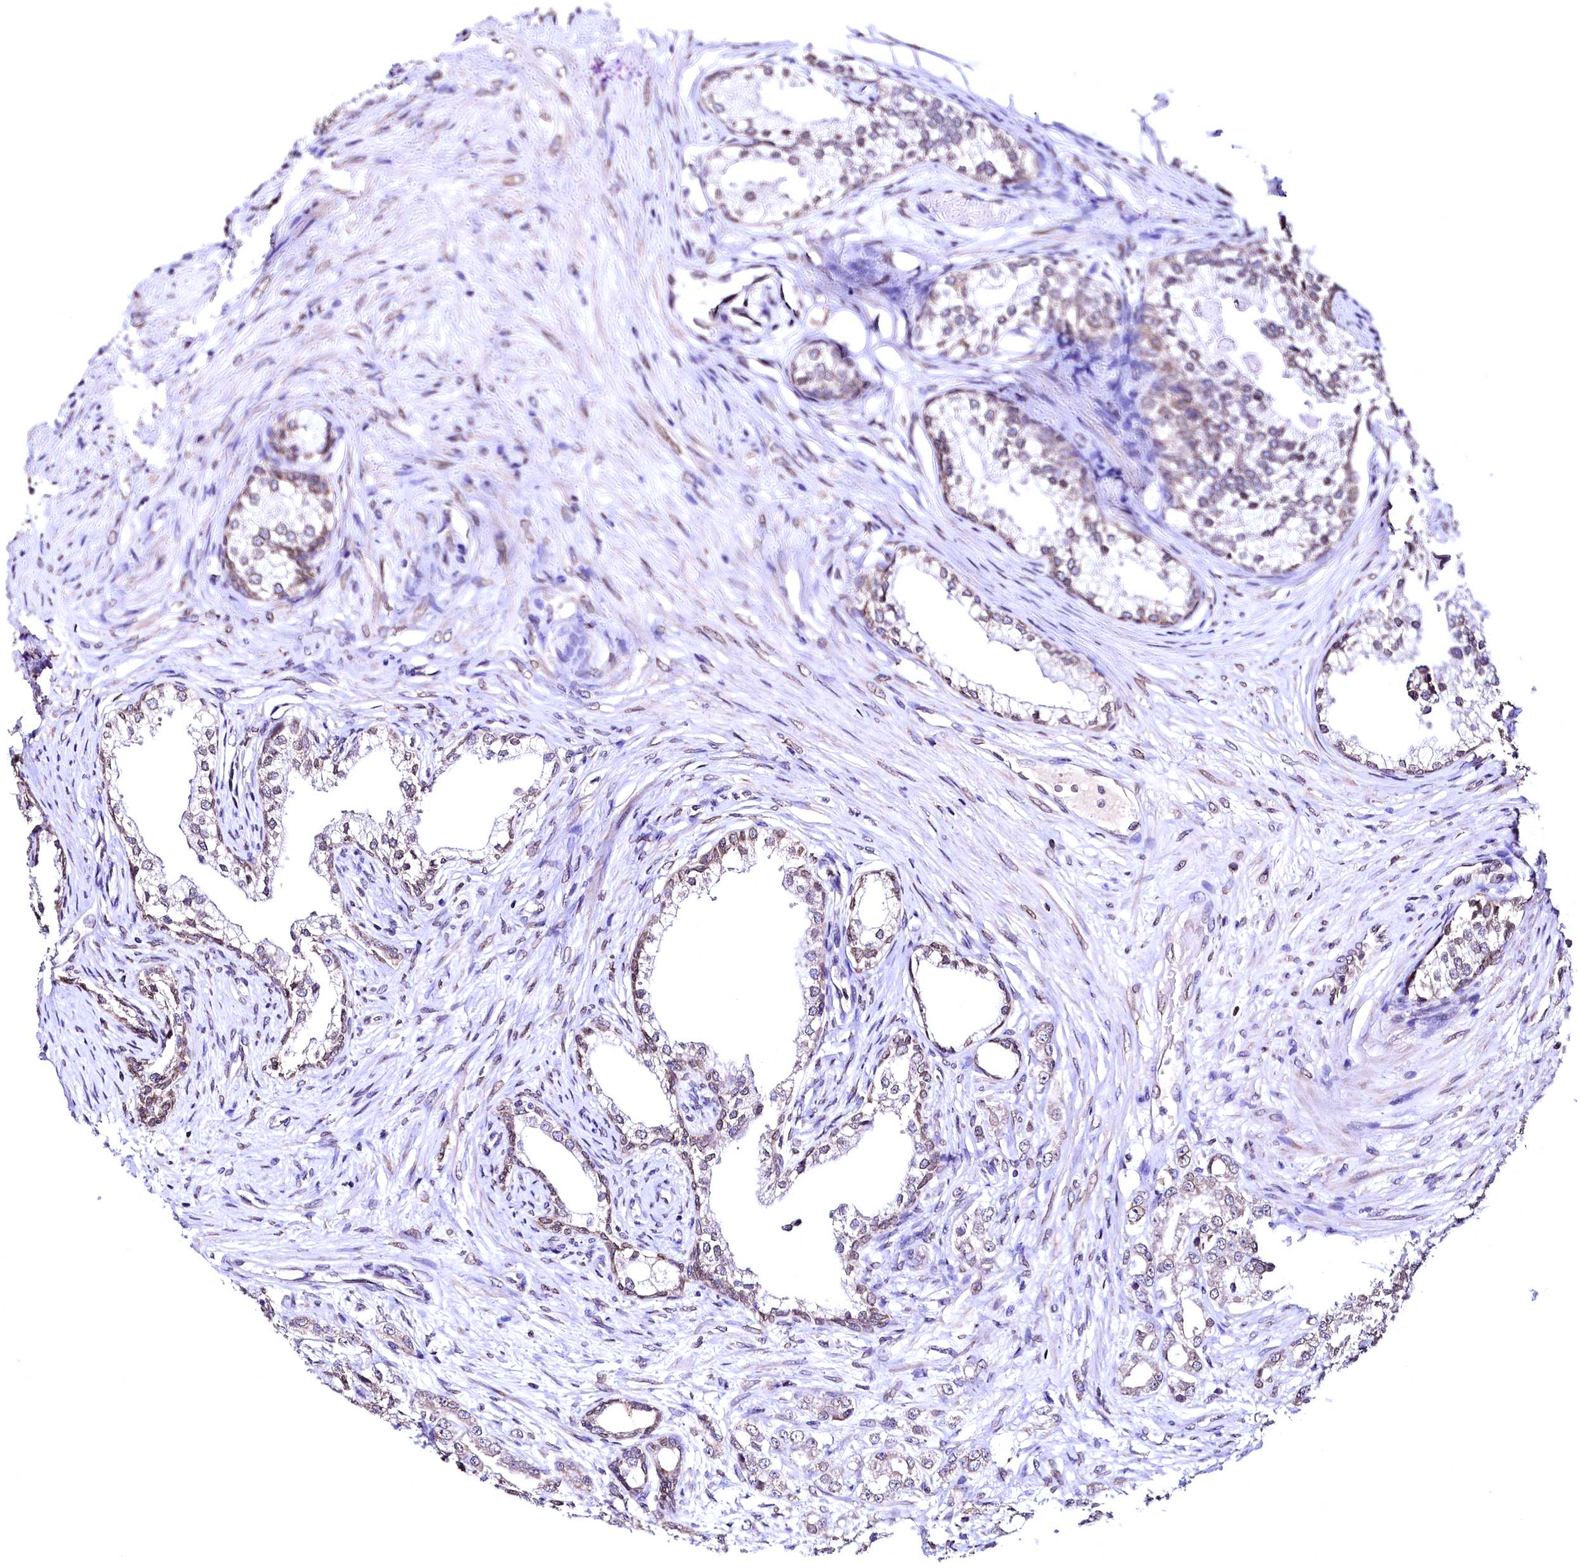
{"staining": {"intensity": "weak", "quantity": "<25%", "location": "cytoplasmic/membranous"}, "tissue": "prostate cancer", "cell_type": "Tumor cells", "image_type": "cancer", "snomed": [{"axis": "morphology", "description": "Adenocarcinoma, High grade"}, {"axis": "topography", "description": "Prostate"}], "caption": "High power microscopy histopathology image of an immunohistochemistry histopathology image of prostate adenocarcinoma (high-grade), revealing no significant expression in tumor cells.", "gene": "HAND1", "patient": {"sex": "male", "age": 69}}